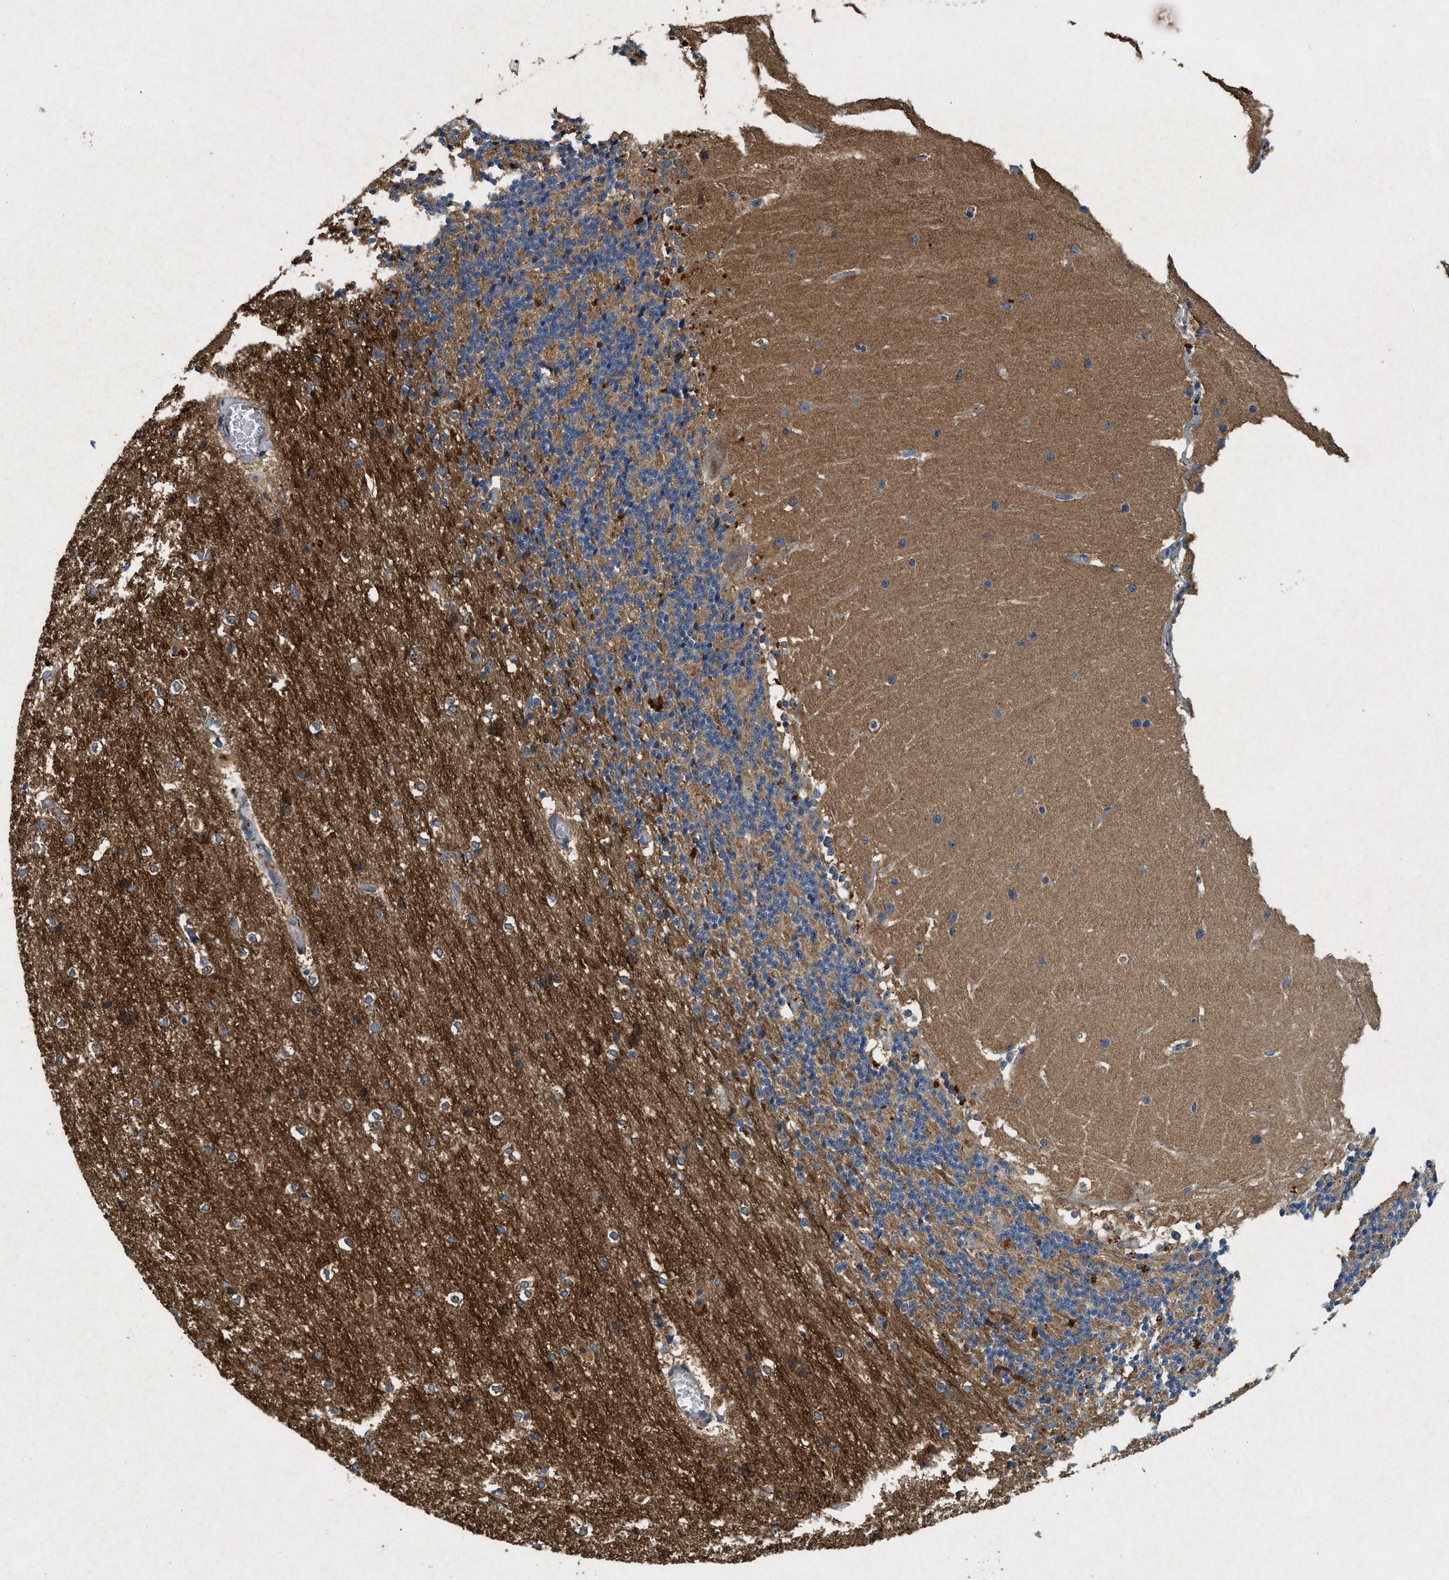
{"staining": {"intensity": "moderate", "quantity": ">75%", "location": "cytoplasmic/membranous"}, "tissue": "cerebellum", "cell_type": "Cells in granular layer", "image_type": "normal", "snomed": [{"axis": "morphology", "description": "Normal tissue, NOS"}, {"axis": "topography", "description": "Cerebellum"}], "caption": "The photomicrograph displays immunohistochemical staining of normal cerebellum. There is moderate cytoplasmic/membranous expression is seen in about >75% of cells in granular layer. (brown staining indicates protein expression, while blue staining denotes nuclei).", "gene": "CDK15", "patient": {"sex": "female", "age": 19}}